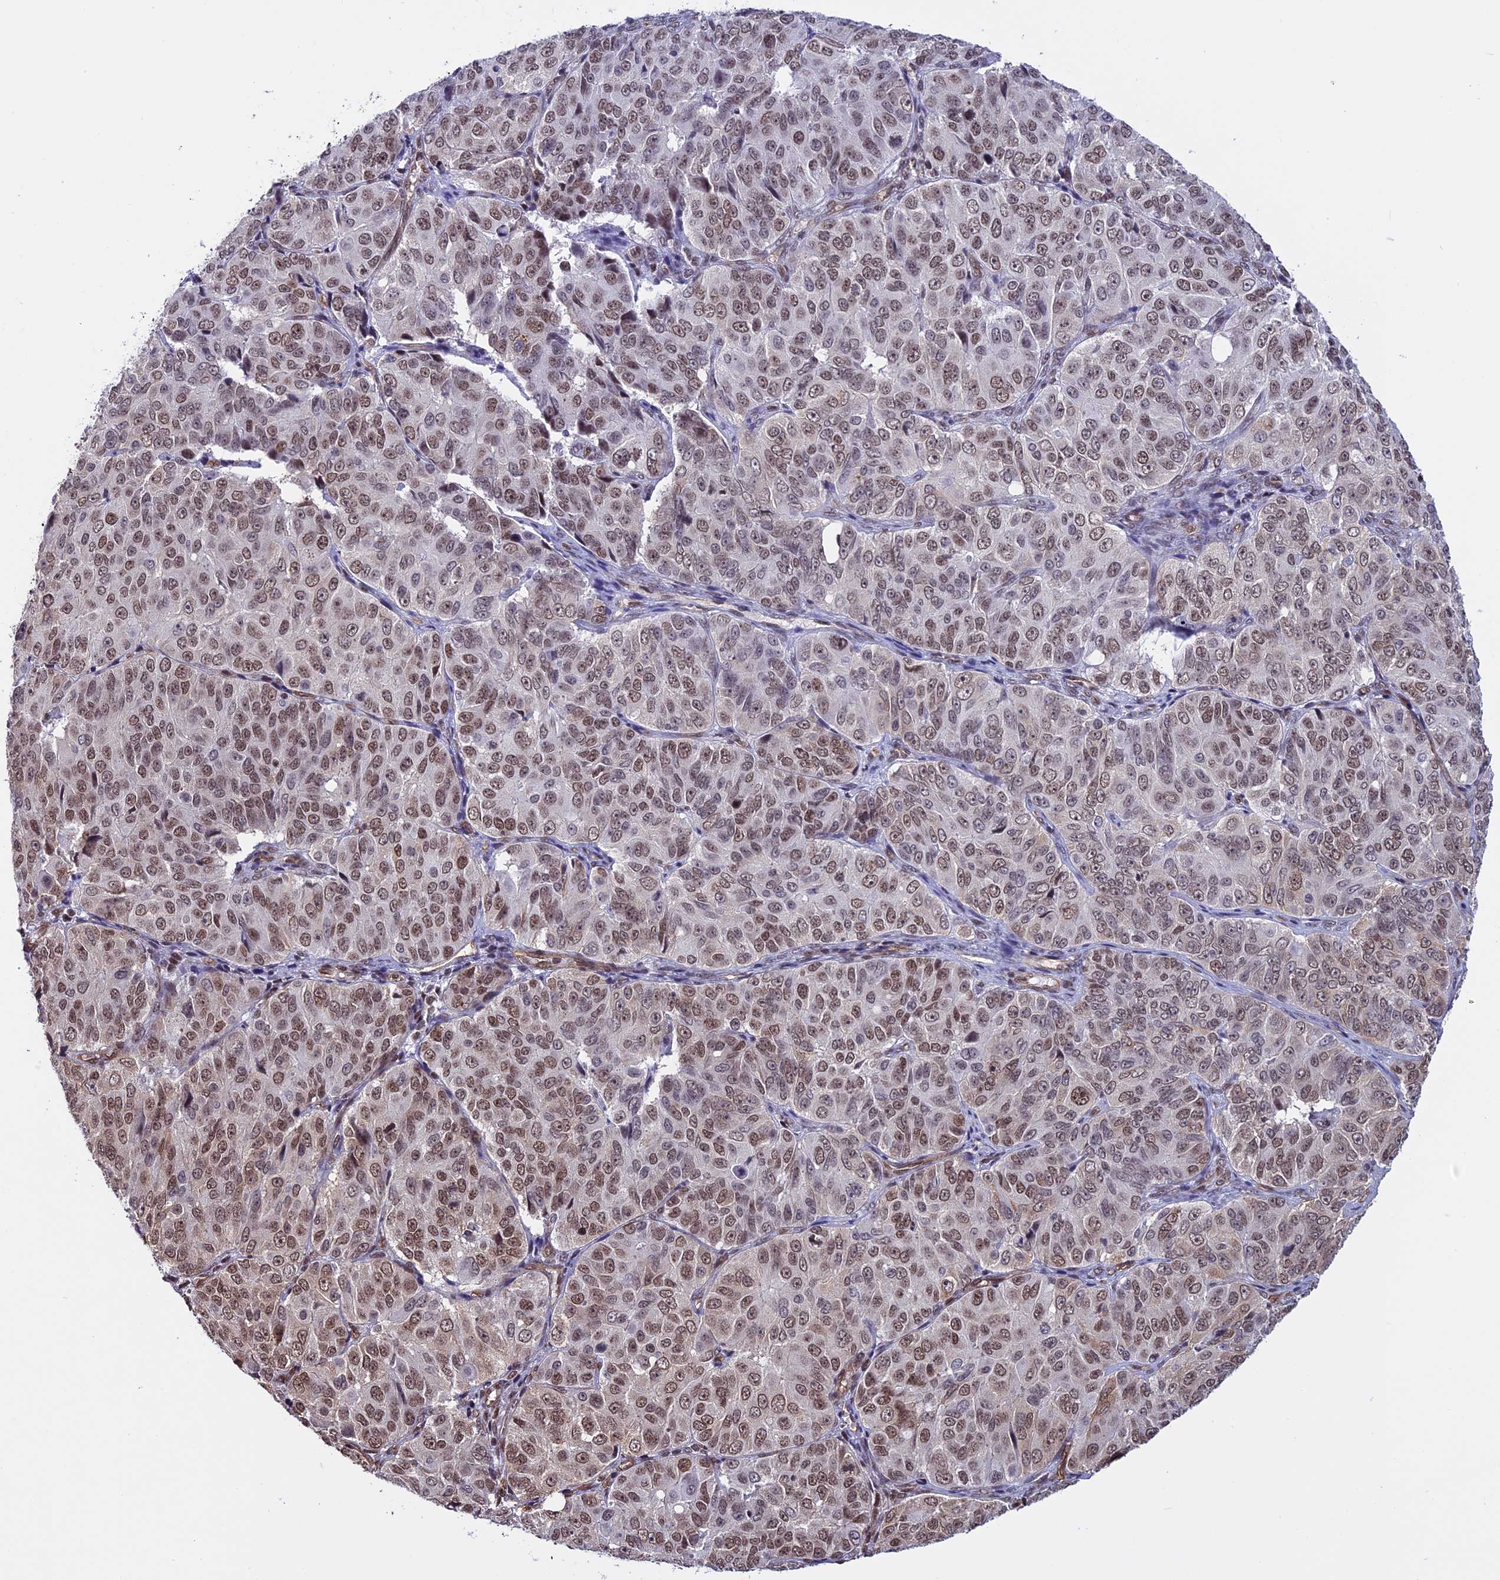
{"staining": {"intensity": "moderate", "quantity": ">75%", "location": "nuclear"}, "tissue": "ovarian cancer", "cell_type": "Tumor cells", "image_type": "cancer", "snomed": [{"axis": "morphology", "description": "Carcinoma, endometroid"}, {"axis": "topography", "description": "Ovary"}], "caption": "A photomicrograph showing moderate nuclear expression in about >75% of tumor cells in ovarian cancer, as visualized by brown immunohistochemical staining.", "gene": "MPHOSPH8", "patient": {"sex": "female", "age": 51}}